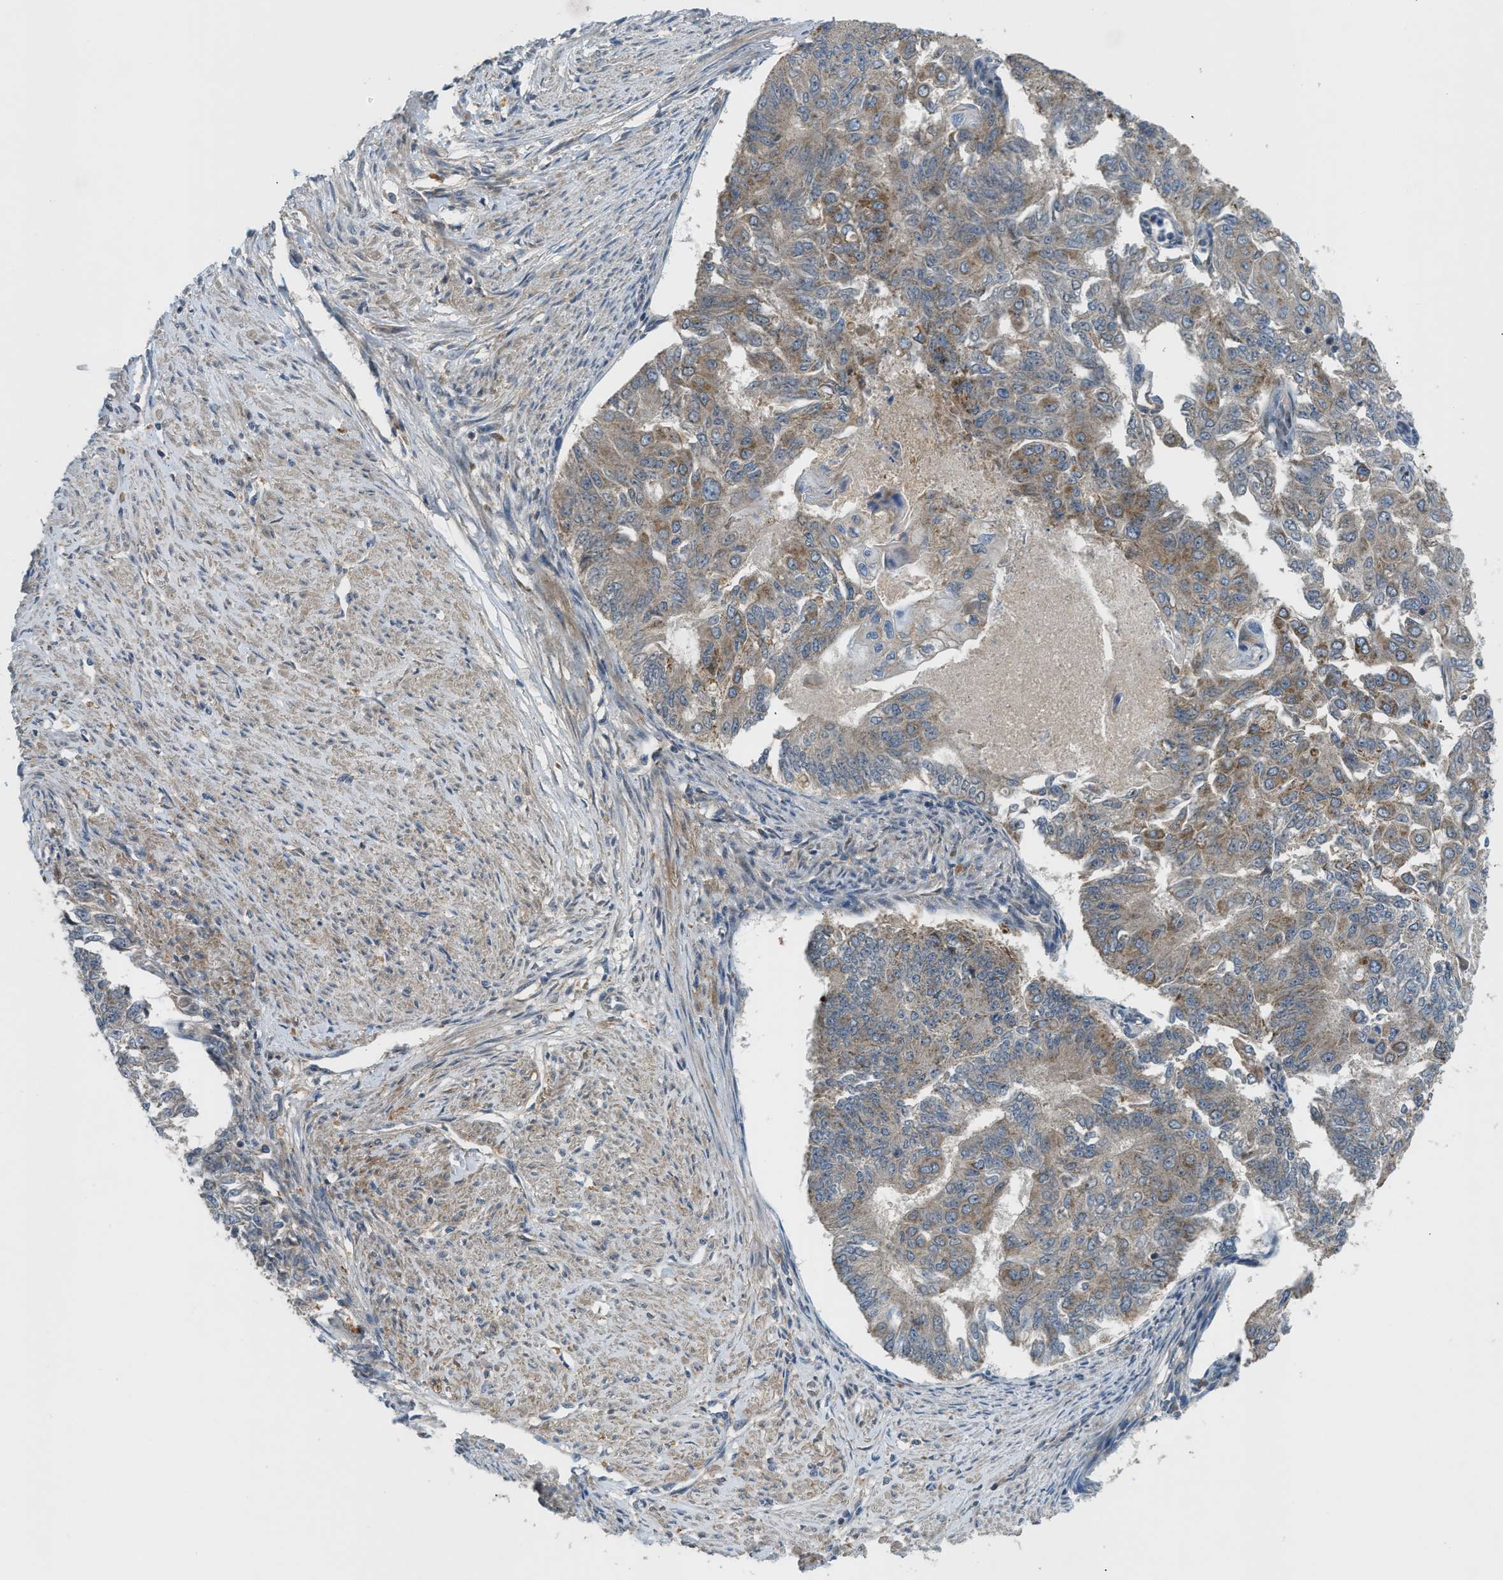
{"staining": {"intensity": "weak", "quantity": "25%-75%", "location": "cytoplasmic/membranous"}, "tissue": "endometrial cancer", "cell_type": "Tumor cells", "image_type": "cancer", "snomed": [{"axis": "morphology", "description": "Adenocarcinoma, NOS"}, {"axis": "topography", "description": "Endometrium"}], "caption": "DAB immunohistochemical staining of endometrial cancer exhibits weak cytoplasmic/membranous protein positivity in about 25%-75% of tumor cells. The protein of interest is stained brown, and the nuclei are stained in blue (DAB IHC with brightfield microscopy, high magnification).", "gene": "ZNF71", "patient": {"sex": "female", "age": 32}}